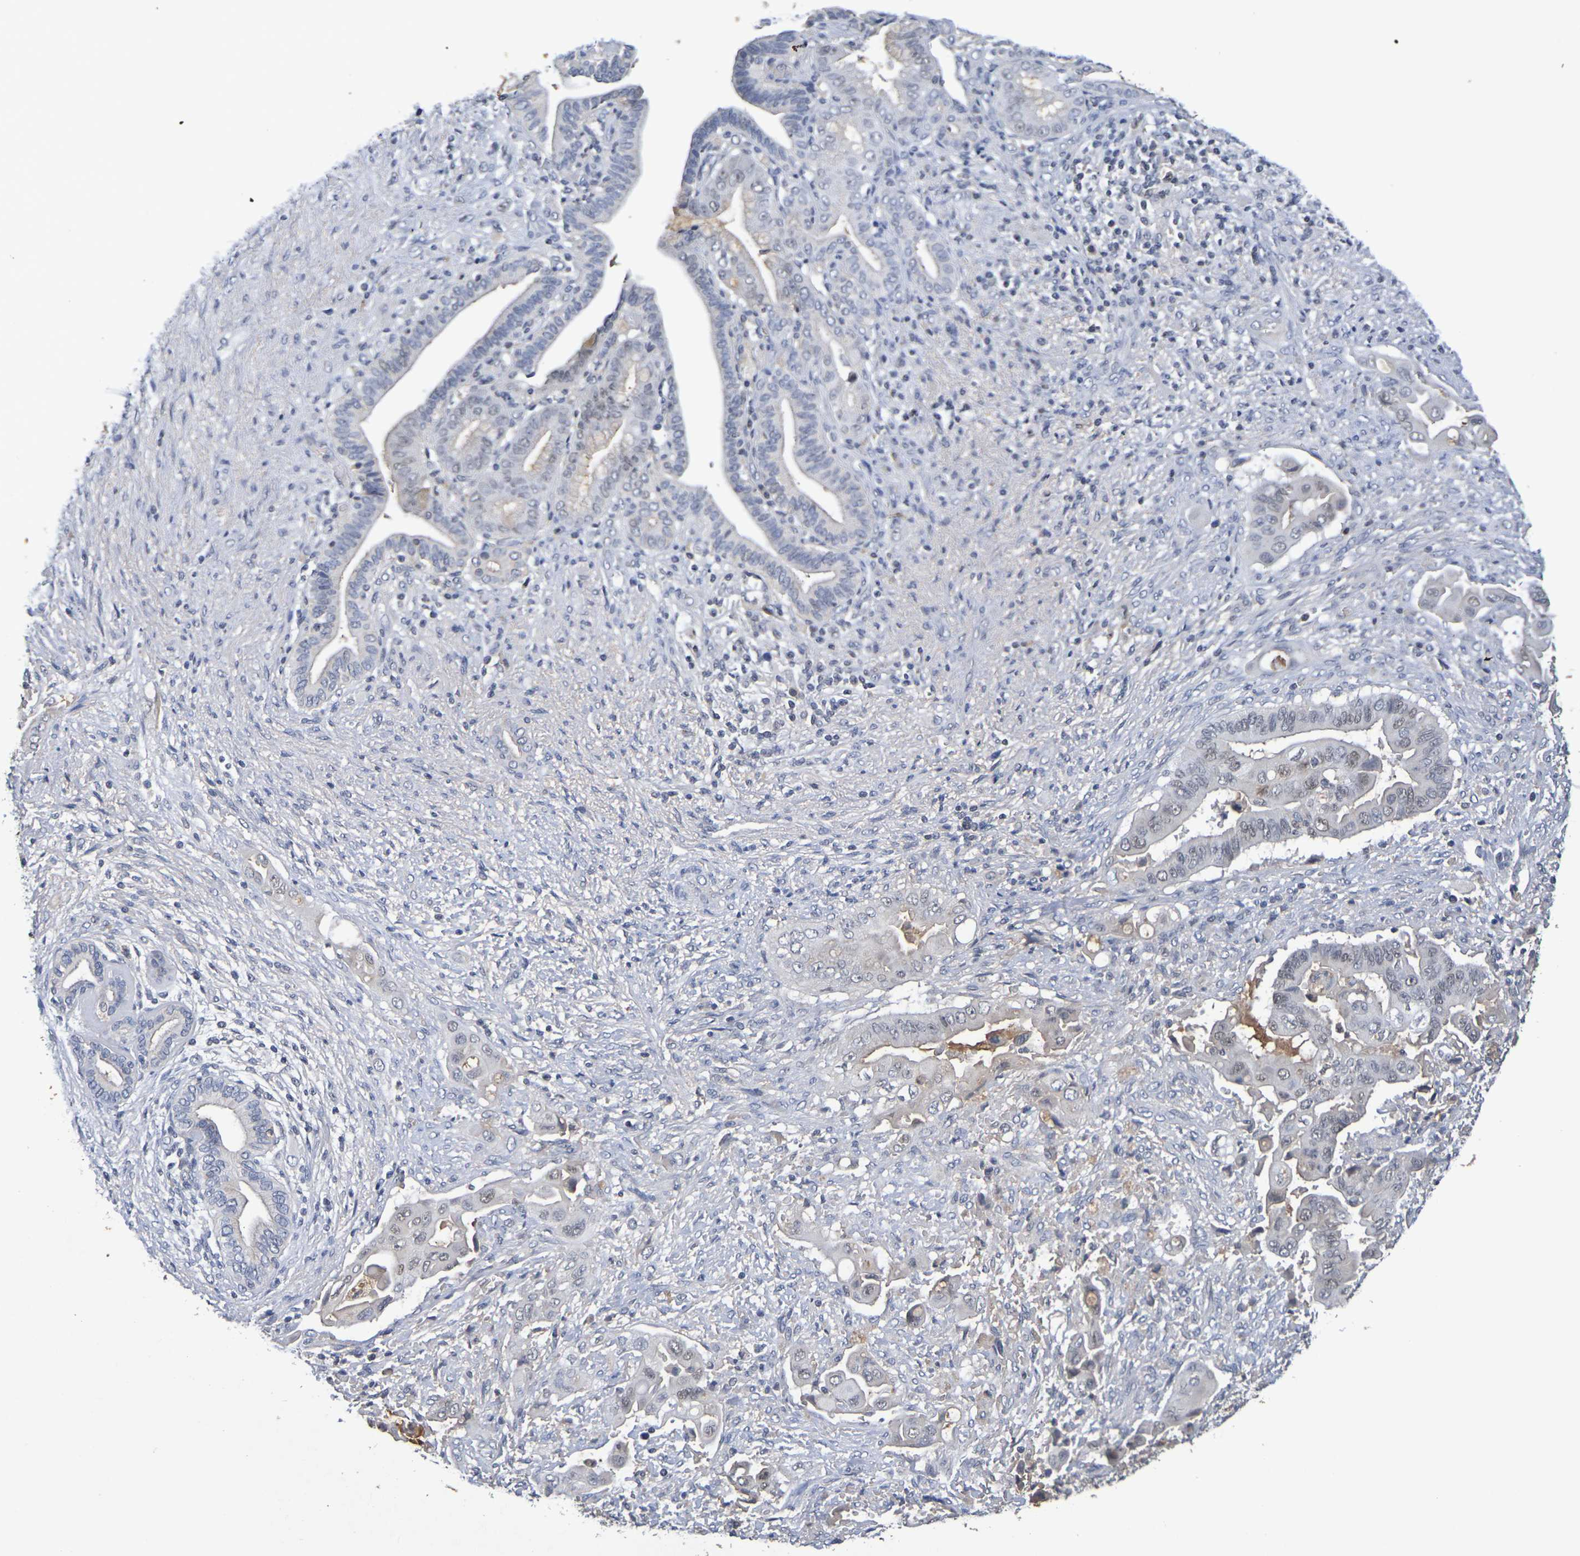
{"staining": {"intensity": "weak", "quantity": "25%-75%", "location": "nuclear"}, "tissue": "liver cancer", "cell_type": "Tumor cells", "image_type": "cancer", "snomed": [{"axis": "morphology", "description": "Cholangiocarcinoma"}, {"axis": "topography", "description": "Liver"}], "caption": "Liver cancer stained with a brown dye reveals weak nuclear positive expression in about 25%-75% of tumor cells.", "gene": "TERF2", "patient": {"sex": "female", "age": 61}}